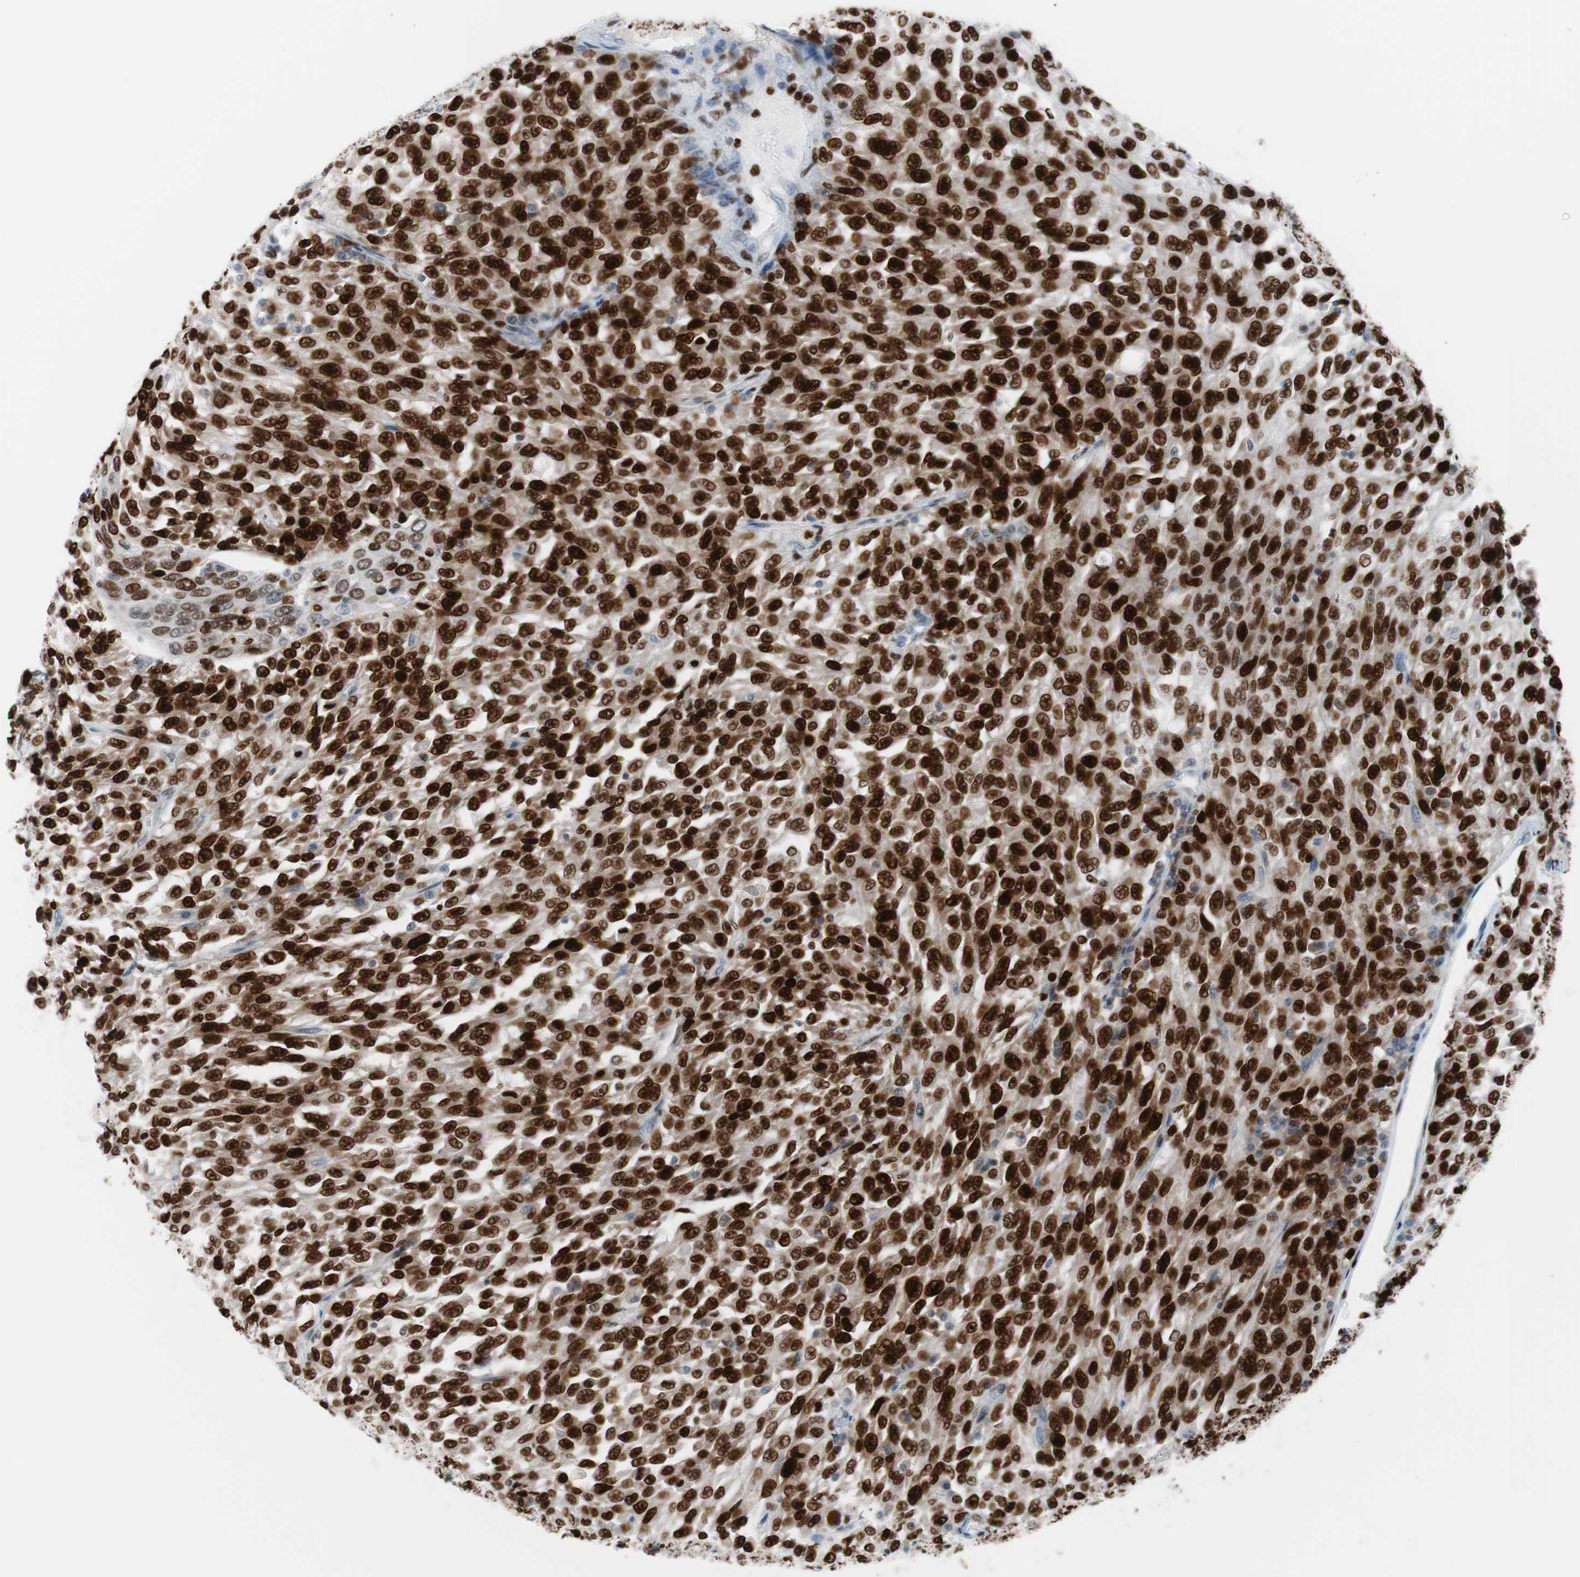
{"staining": {"intensity": "strong", "quantity": ">75%", "location": "nuclear"}, "tissue": "urothelial cancer", "cell_type": "Tumor cells", "image_type": "cancer", "snomed": [{"axis": "morphology", "description": "Urothelial carcinoma, High grade"}, {"axis": "topography", "description": "Urinary bladder"}], "caption": "Protein expression by IHC shows strong nuclear expression in about >75% of tumor cells in high-grade urothelial carcinoma. (DAB (3,3'-diaminobenzidine) IHC with brightfield microscopy, high magnification).", "gene": "CEBPB", "patient": {"sex": "male", "age": 66}}